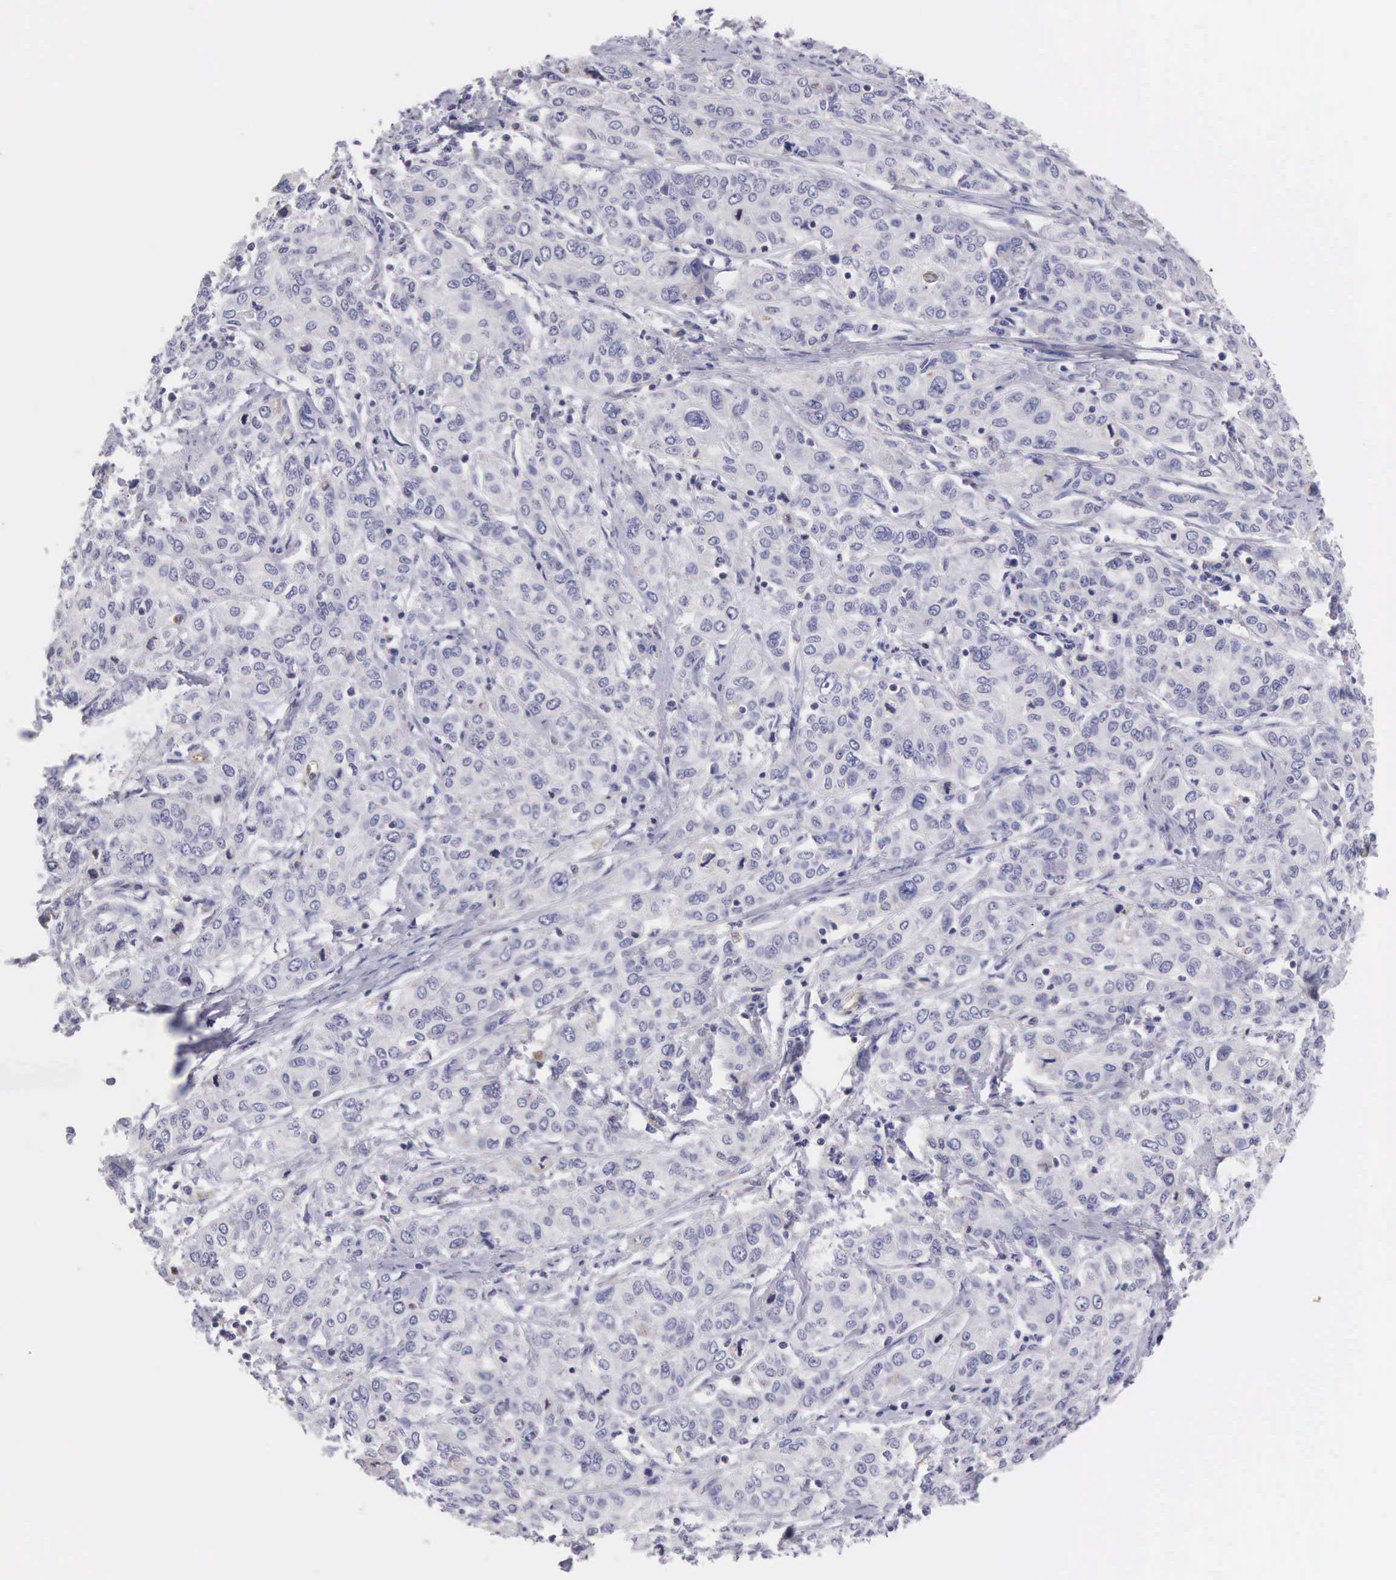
{"staining": {"intensity": "negative", "quantity": "none", "location": "none"}, "tissue": "cervical cancer", "cell_type": "Tumor cells", "image_type": "cancer", "snomed": [{"axis": "morphology", "description": "Squamous cell carcinoma, NOS"}, {"axis": "topography", "description": "Cervix"}], "caption": "DAB (3,3'-diaminobenzidine) immunohistochemical staining of human cervical cancer shows no significant expression in tumor cells. (DAB IHC with hematoxylin counter stain).", "gene": "OSBPL3", "patient": {"sex": "female", "age": 38}}